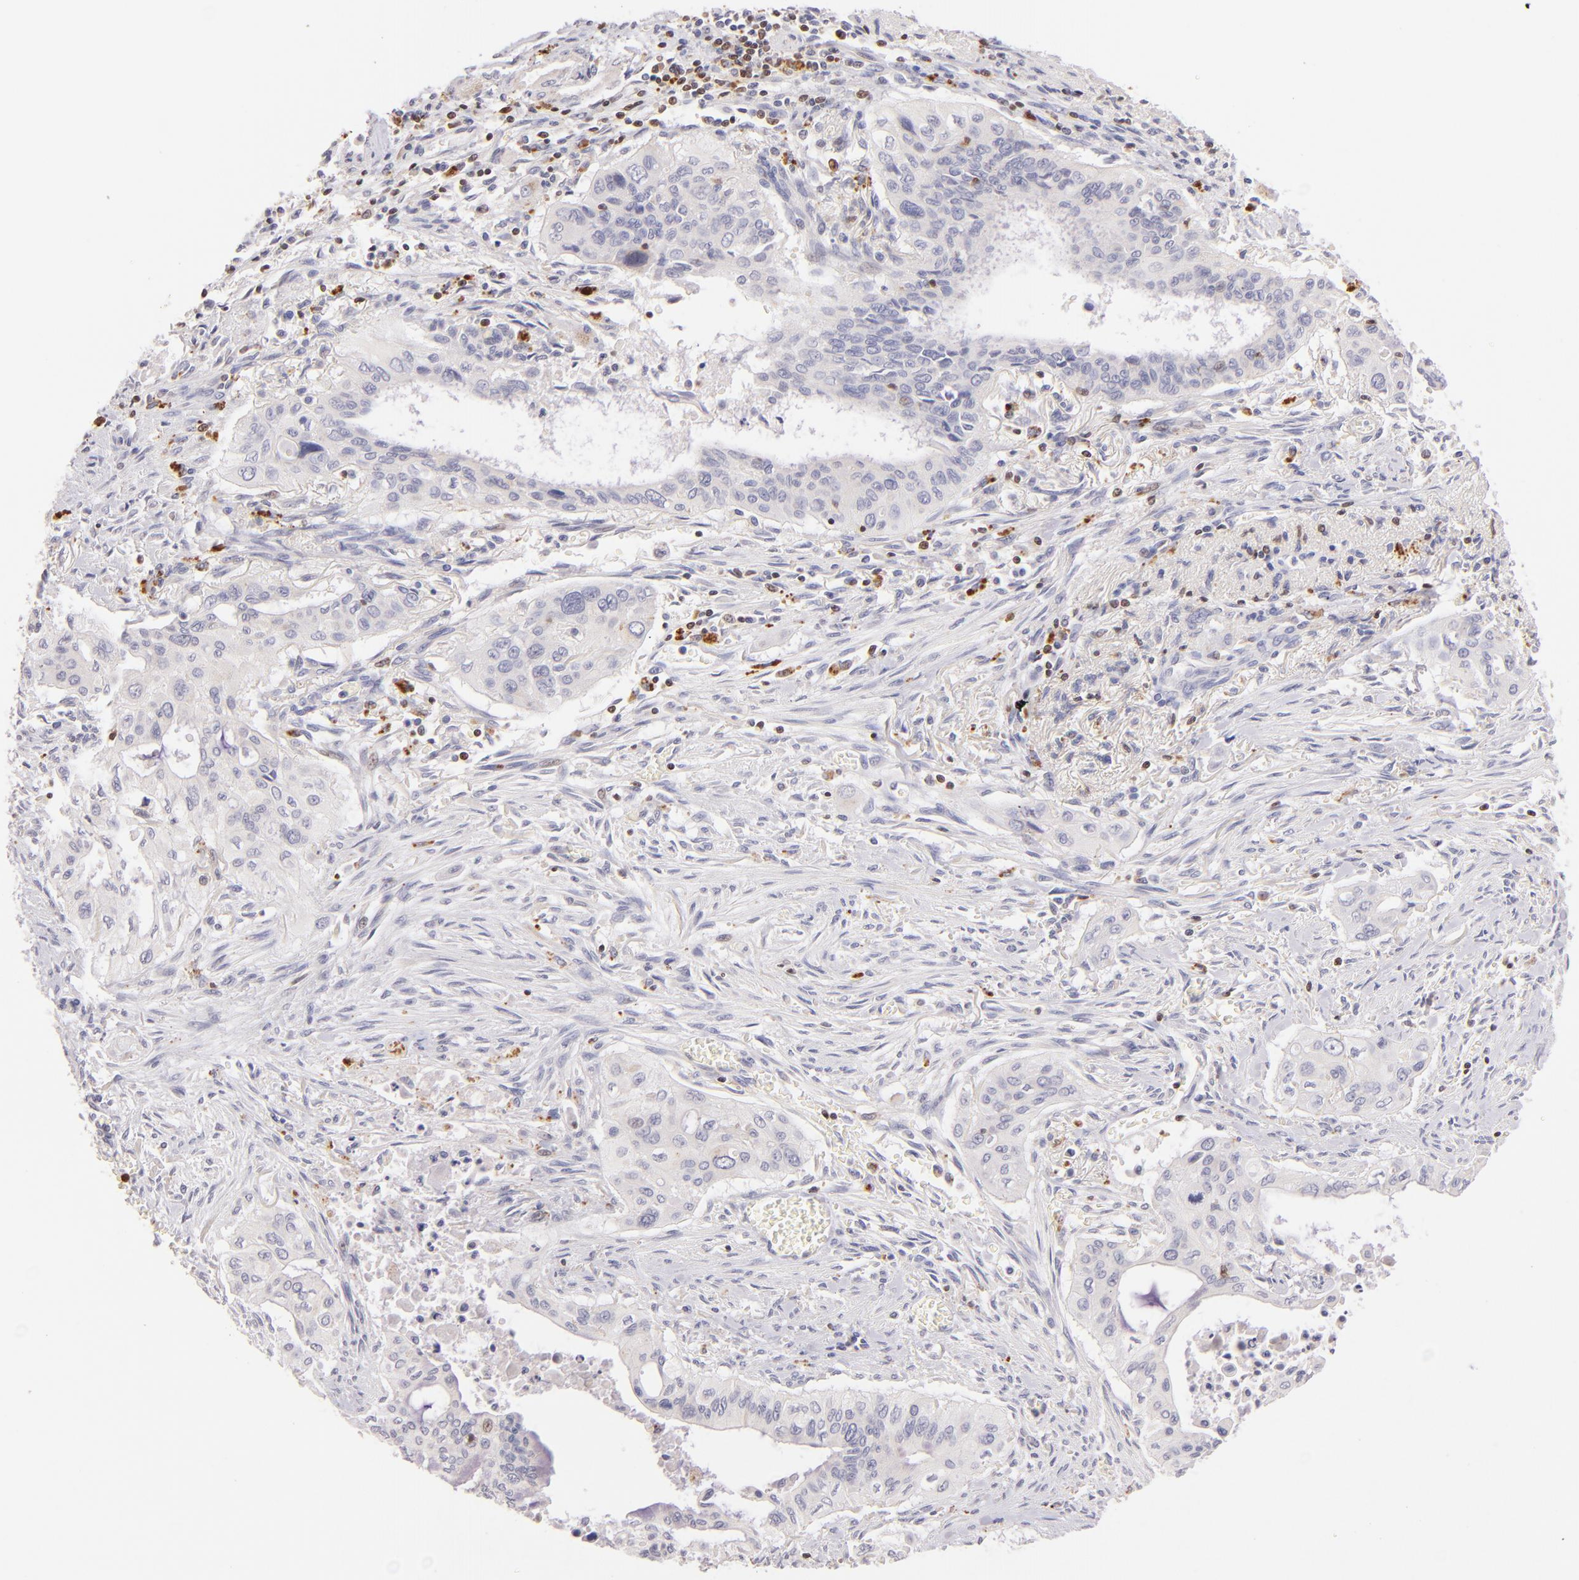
{"staining": {"intensity": "negative", "quantity": "none", "location": "none"}, "tissue": "pancreatic cancer", "cell_type": "Tumor cells", "image_type": "cancer", "snomed": [{"axis": "morphology", "description": "Adenocarcinoma, NOS"}, {"axis": "topography", "description": "Pancreas"}], "caption": "A histopathology image of human pancreatic cancer is negative for staining in tumor cells.", "gene": "ZAP70", "patient": {"sex": "male", "age": 77}}